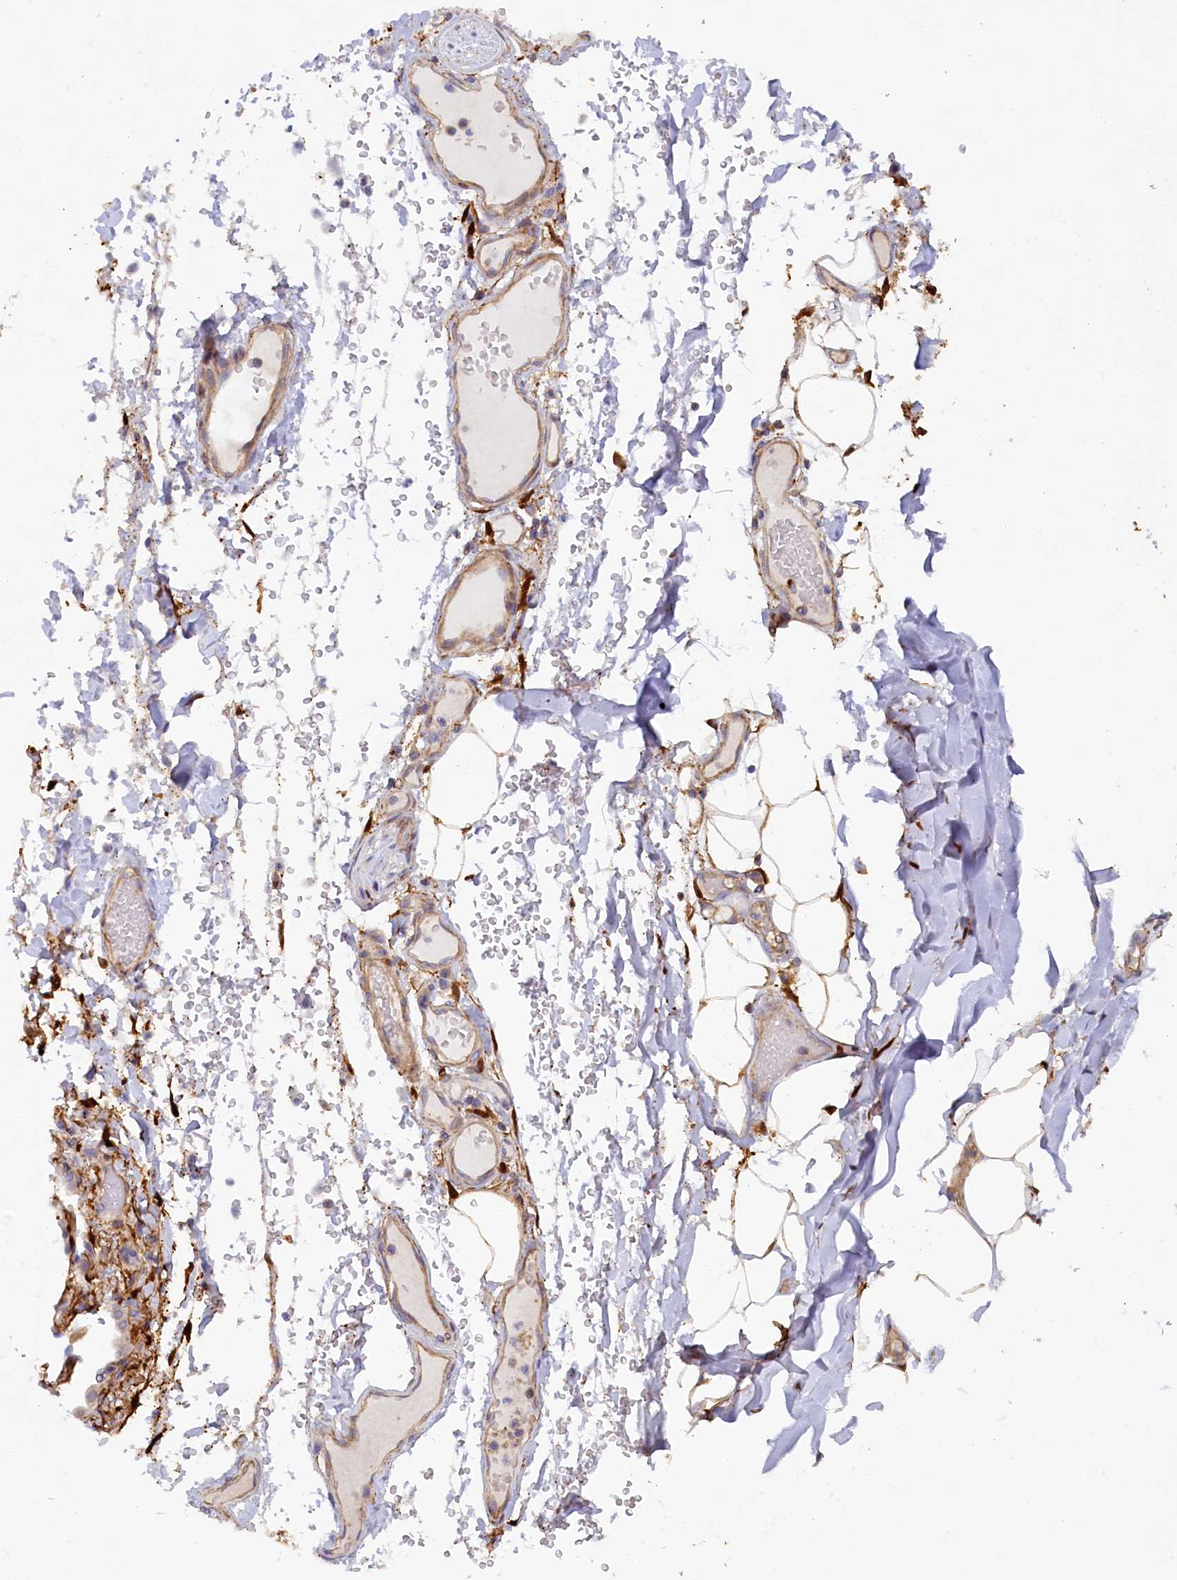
{"staining": {"intensity": "moderate", "quantity": ">75%", "location": "cytoplasmic/membranous"}, "tissue": "adipose tissue", "cell_type": "Adipocytes", "image_type": "normal", "snomed": [{"axis": "morphology", "description": "Normal tissue, NOS"}, {"axis": "topography", "description": "Lymph node"}, {"axis": "topography", "description": "Cartilage tissue"}, {"axis": "topography", "description": "Bronchus"}], "caption": "The photomicrograph displays staining of unremarkable adipose tissue, revealing moderate cytoplasmic/membranous protein positivity (brown color) within adipocytes.", "gene": "POGLUT3", "patient": {"sex": "male", "age": 63}}